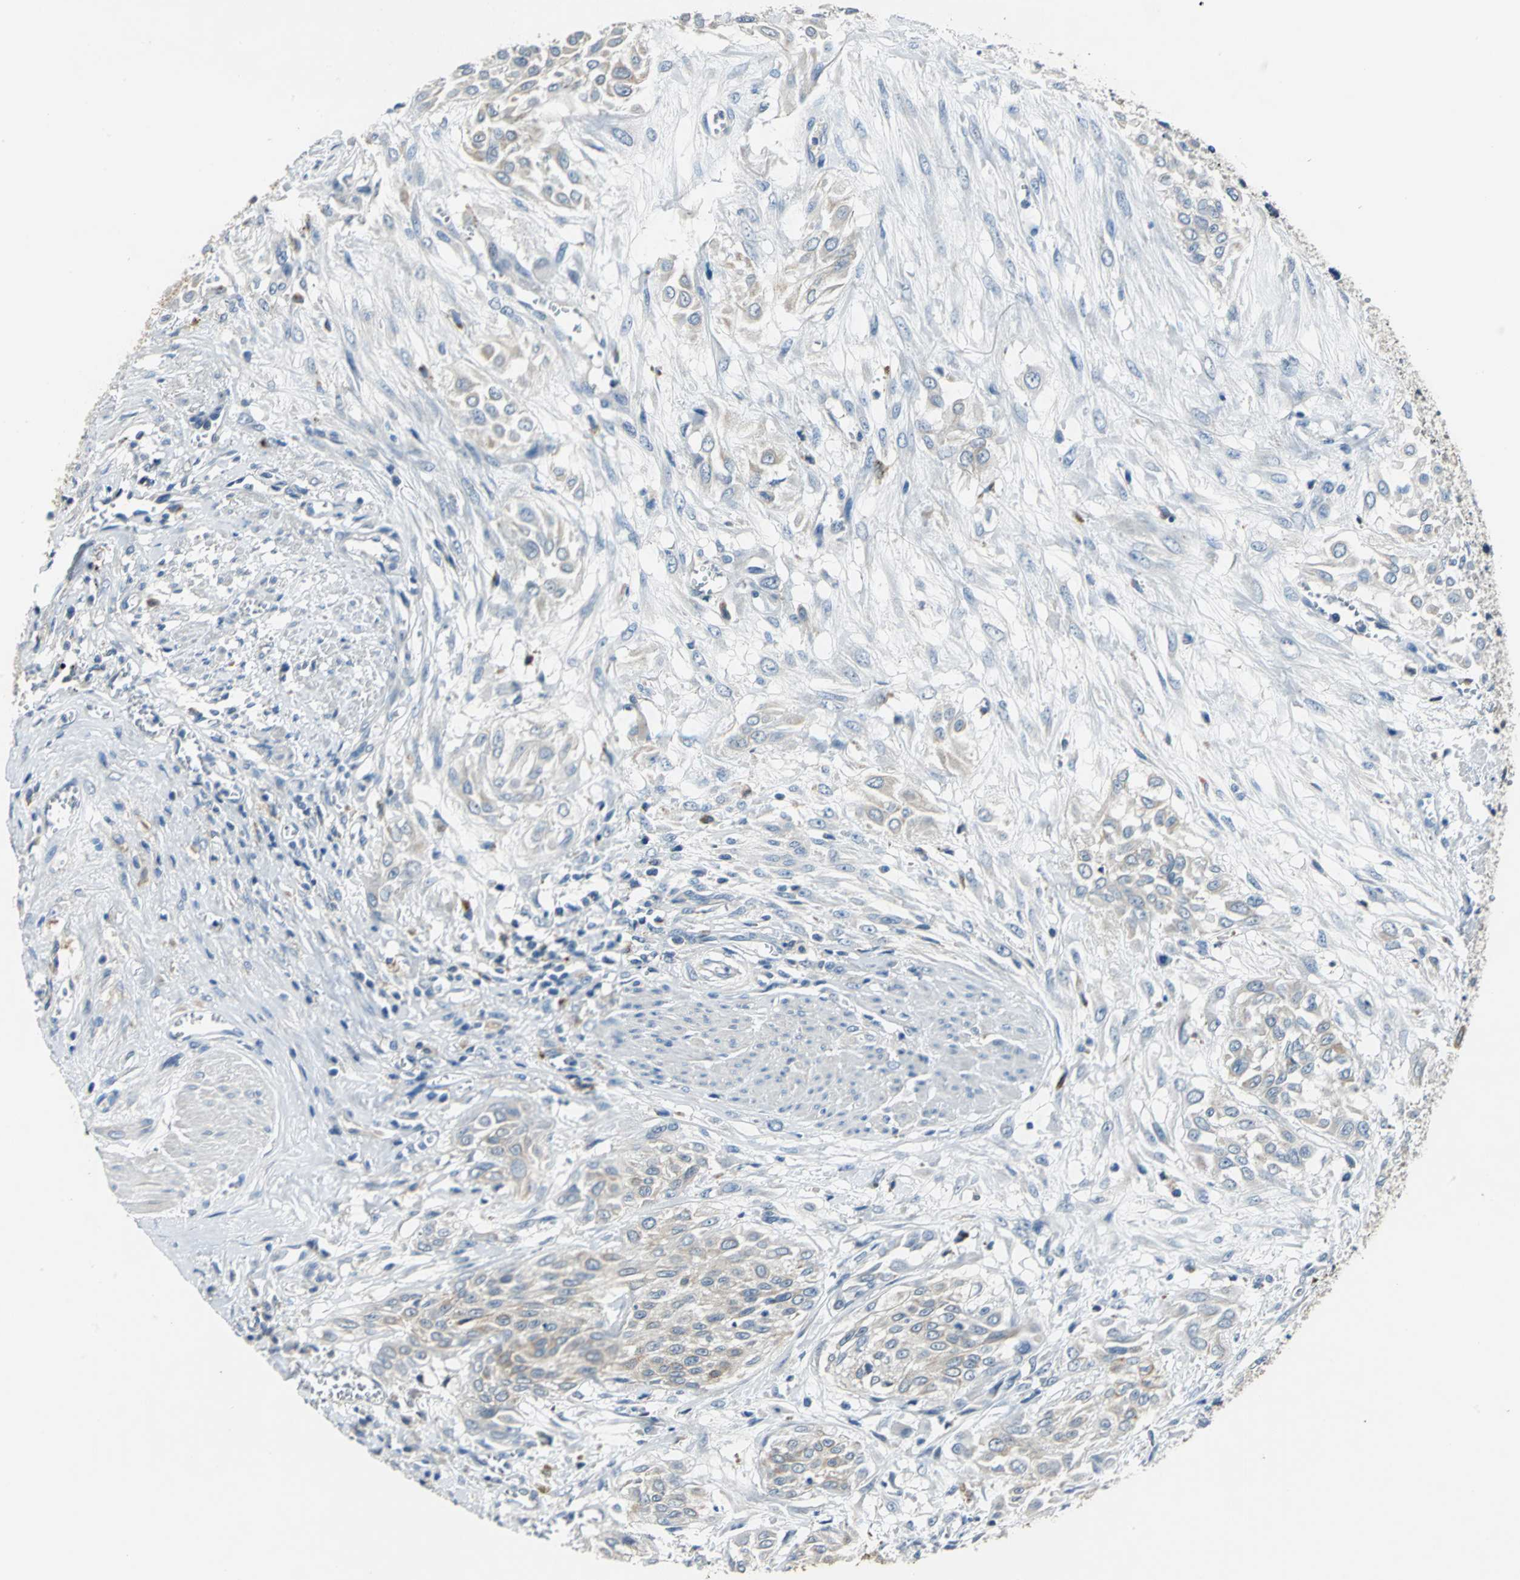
{"staining": {"intensity": "weak", "quantity": ">75%", "location": "cytoplasmic/membranous"}, "tissue": "urothelial cancer", "cell_type": "Tumor cells", "image_type": "cancer", "snomed": [{"axis": "morphology", "description": "Urothelial carcinoma, High grade"}, {"axis": "topography", "description": "Urinary bladder"}], "caption": "The photomicrograph exhibits staining of urothelial cancer, revealing weak cytoplasmic/membranous protein expression (brown color) within tumor cells.", "gene": "RASD2", "patient": {"sex": "male", "age": 57}}